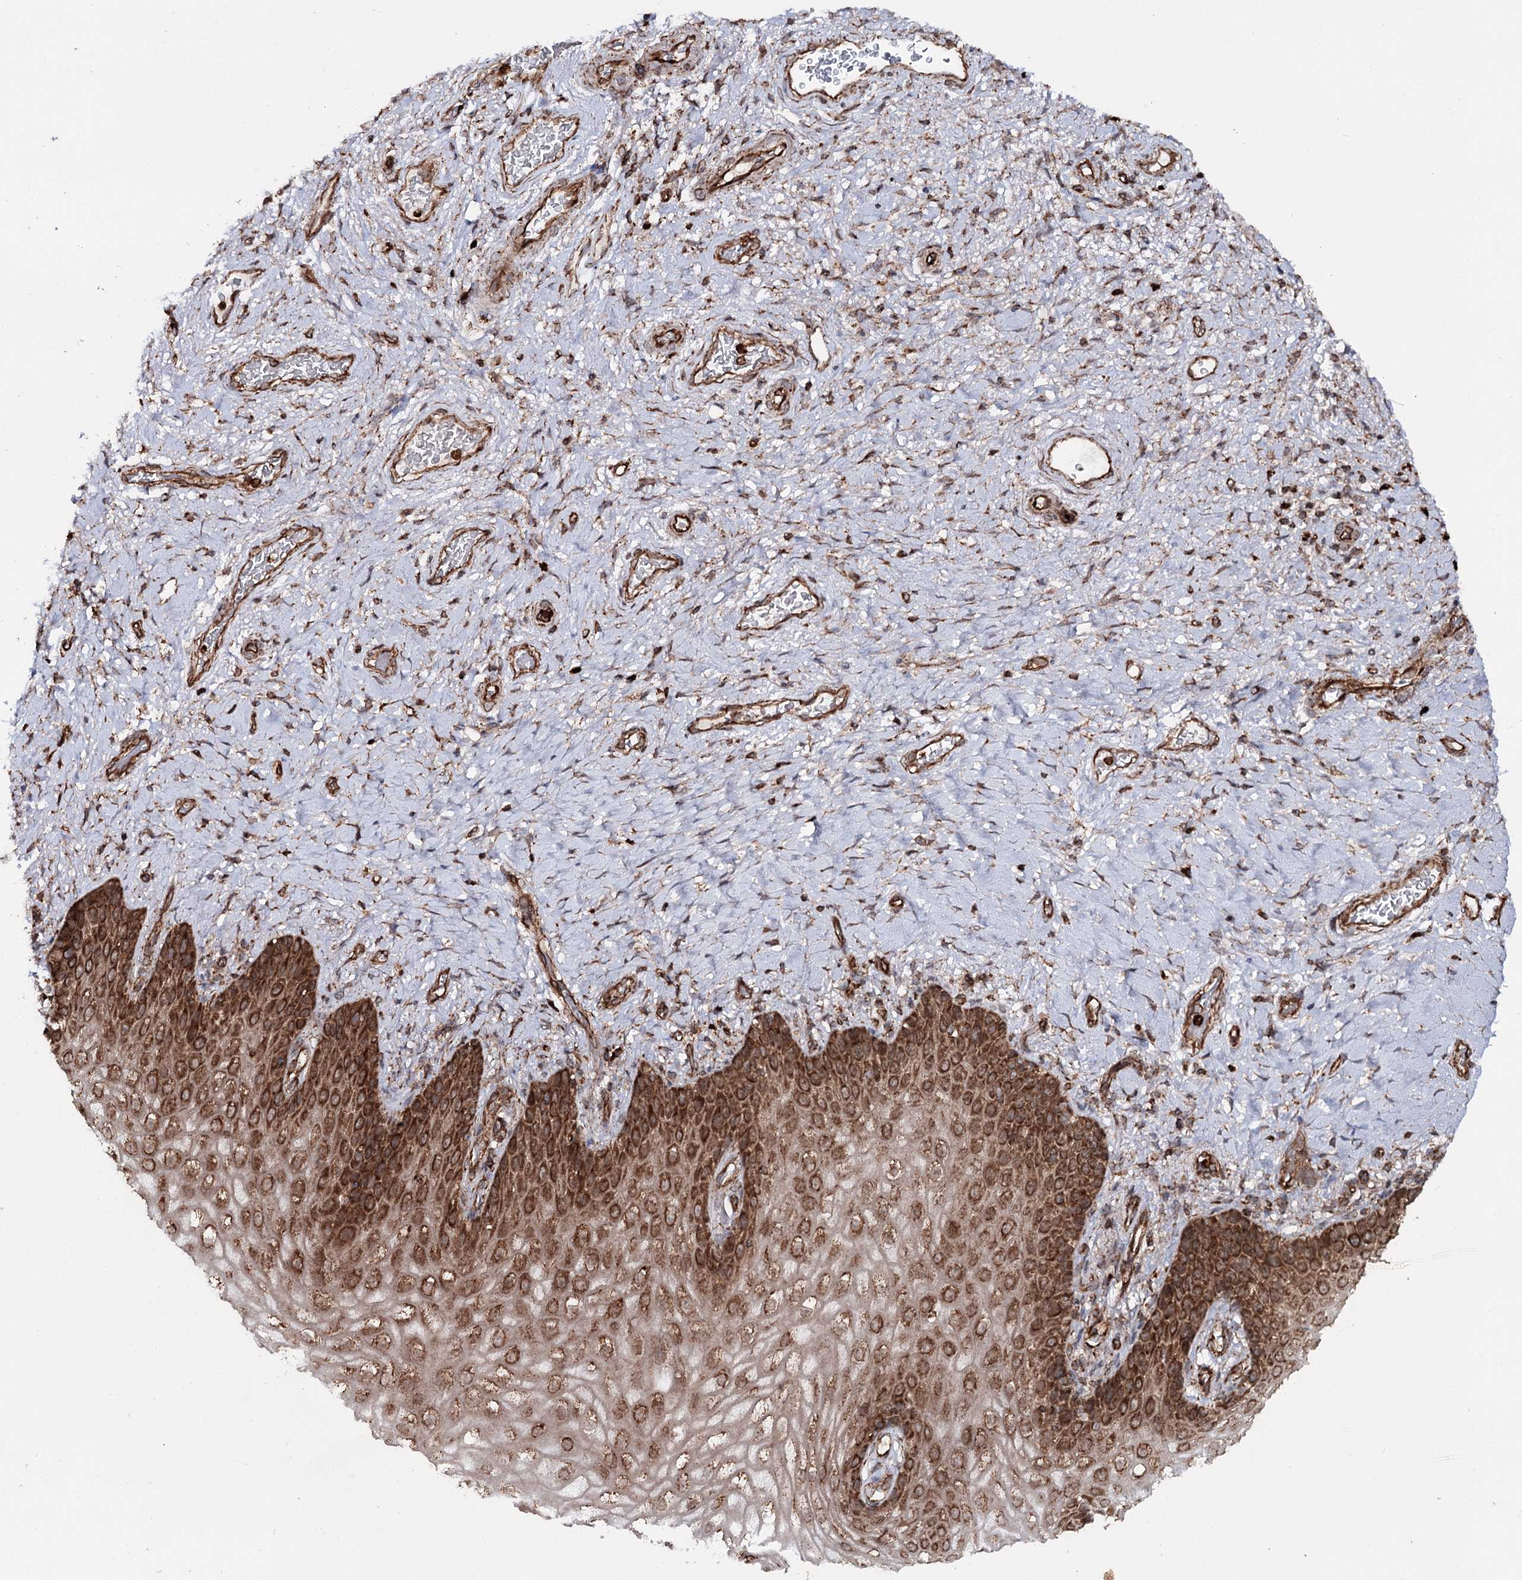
{"staining": {"intensity": "strong", "quantity": "25%-75%", "location": "cytoplasmic/membranous"}, "tissue": "vagina", "cell_type": "Squamous epithelial cells", "image_type": "normal", "snomed": [{"axis": "morphology", "description": "Normal tissue, NOS"}, {"axis": "topography", "description": "Vagina"}], "caption": "High-power microscopy captured an IHC image of benign vagina, revealing strong cytoplasmic/membranous staining in approximately 25%-75% of squamous epithelial cells. The staining was performed using DAB (3,3'-diaminobenzidine) to visualize the protein expression in brown, while the nuclei were stained in blue with hematoxylin (Magnification: 20x).", "gene": "FGFR1OP2", "patient": {"sex": "female", "age": 60}}